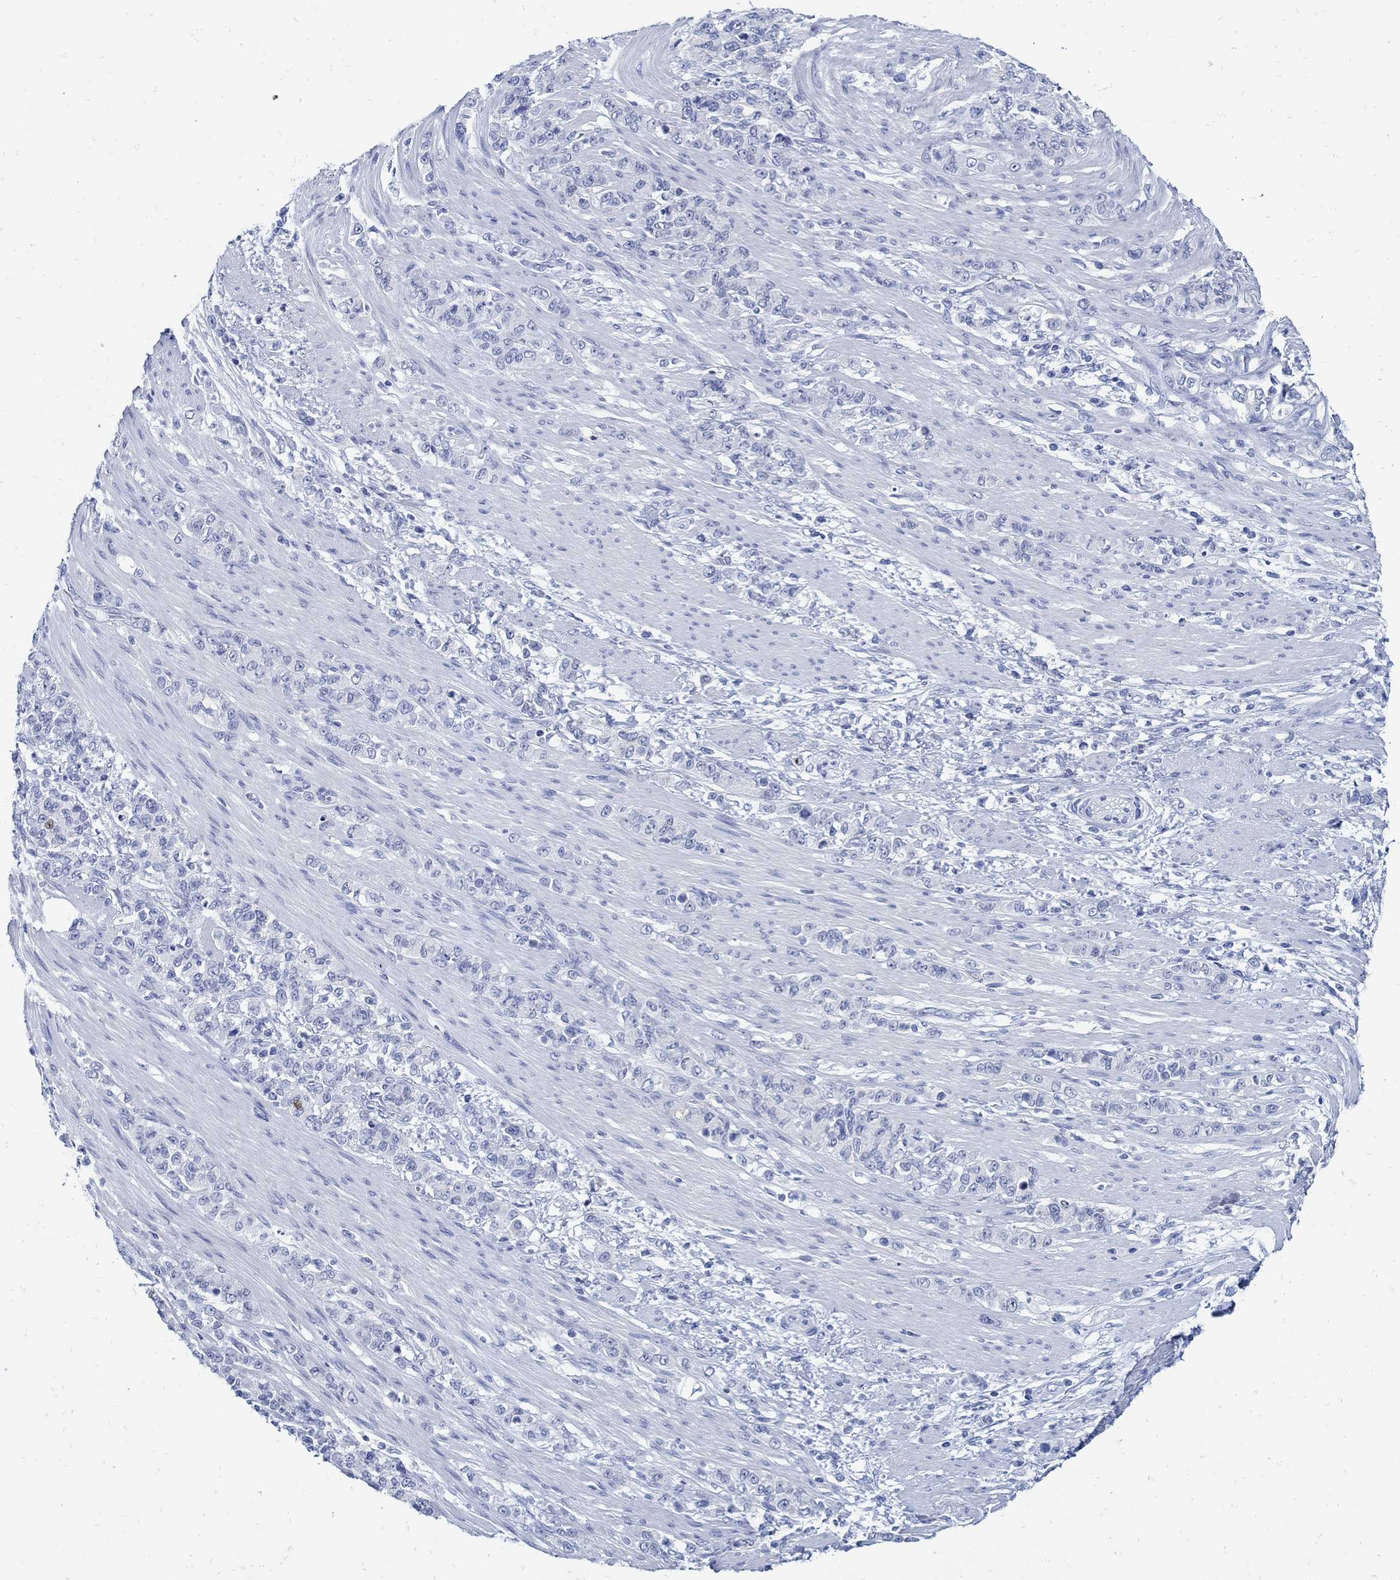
{"staining": {"intensity": "negative", "quantity": "none", "location": "none"}, "tissue": "stomach cancer", "cell_type": "Tumor cells", "image_type": "cancer", "snomed": [{"axis": "morphology", "description": "Normal tissue, NOS"}, {"axis": "morphology", "description": "Adenocarcinoma, NOS"}, {"axis": "topography", "description": "Stomach"}], "caption": "Stomach cancer (adenocarcinoma) stained for a protein using IHC demonstrates no staining tumor cells.", "gene": "PAX9", "patient": {"sex": "female", "age": 79}}